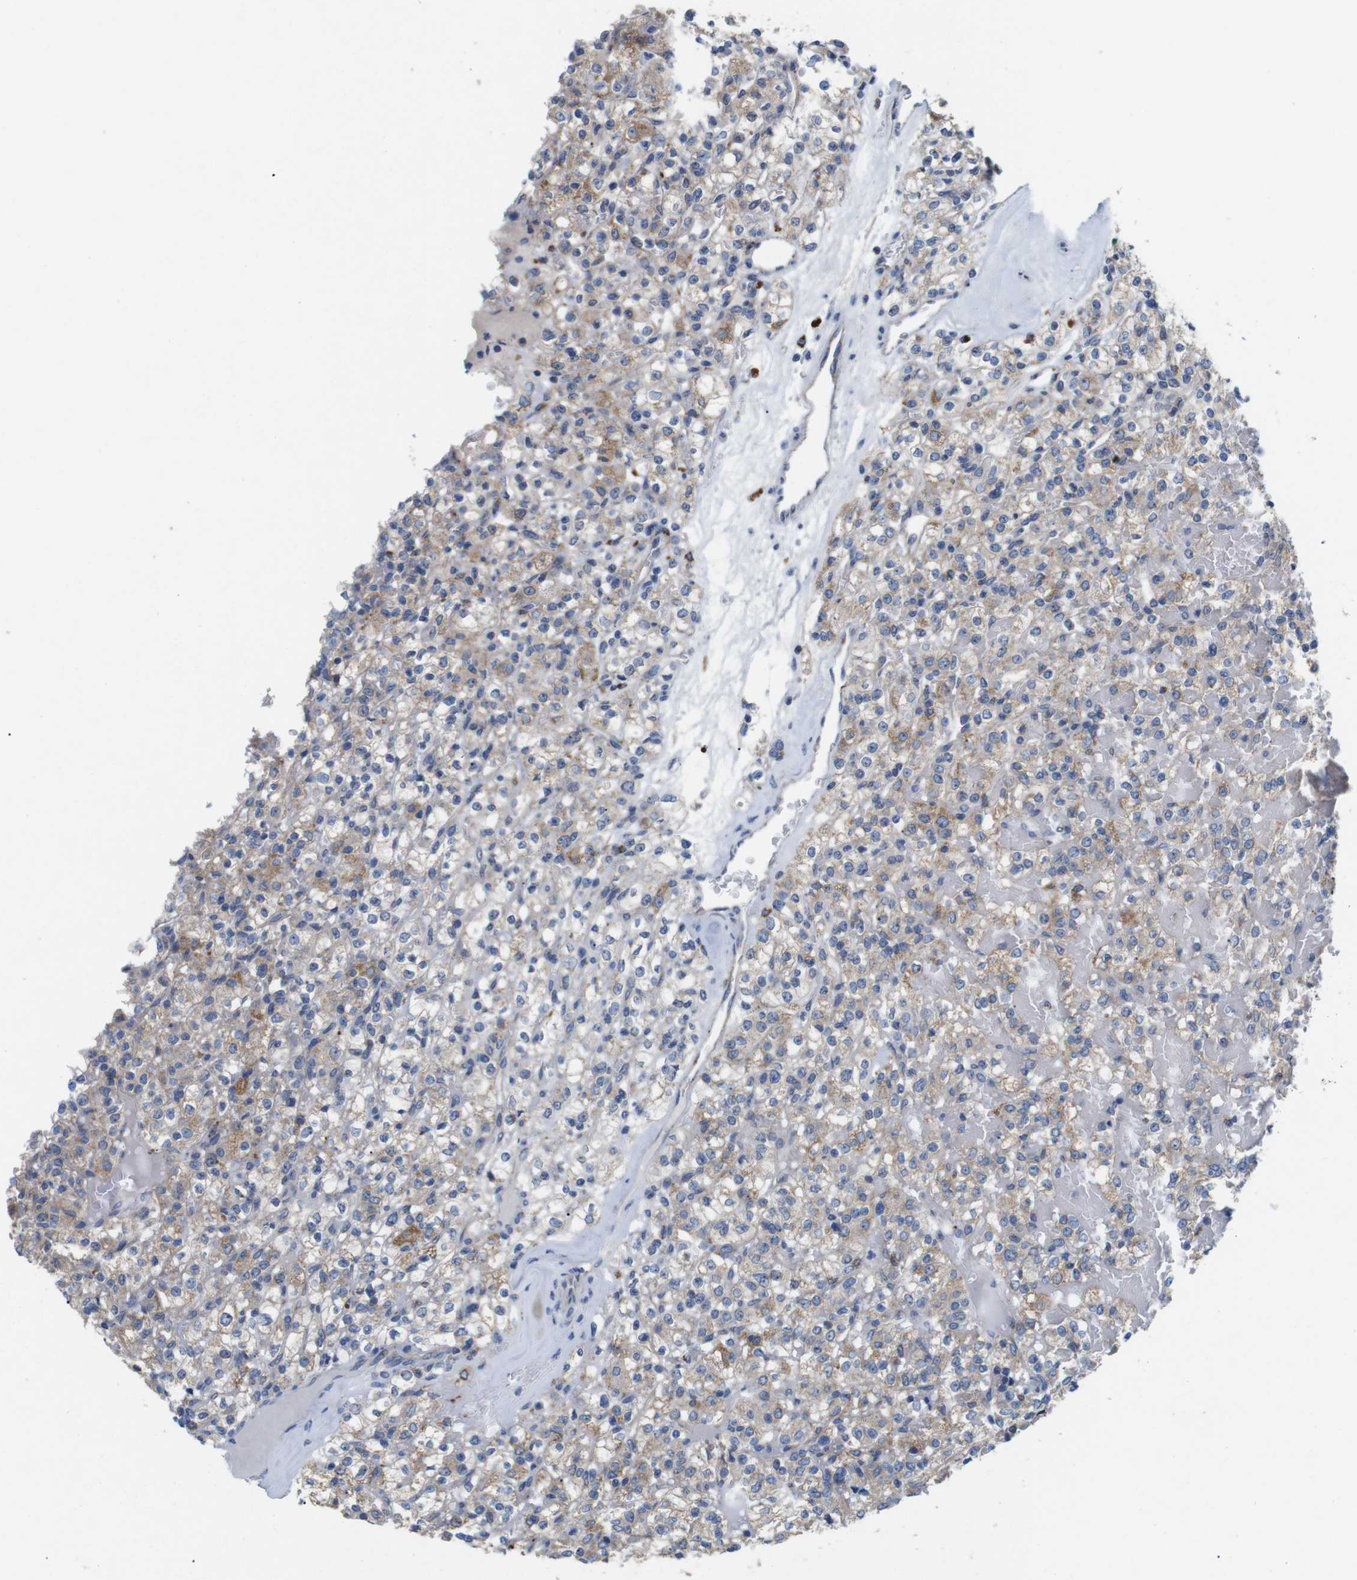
{"staining": {"intensity": "weak", "quantity": ">75%", "location": "cytoplasmic/membranous"}, "tissue": "renal cancer", "cell_type": "Tumor cells", "image_type": "cancer", "snomed": [{"axis": "morphology", "description": "Normal tissue, NOS"}, {"axis": "morphology", "description": "Adenocarcinoma, NOS"}, {"axis": "topography", "description": "Kidney"}], "caption": "Immunohistochemistry micrograph of neoplastic tissue: human renal cancer (adenocarcinoma) stained using immunohistochemistry exhibits low levels of weak protein expression localized specifically in the cytoplasmic/membranous of tumor cells, appearing as a cytoplasmic/membranous brown color.", "gene": "F2RL1", "patient": {"sex": "female", "age": 72}}